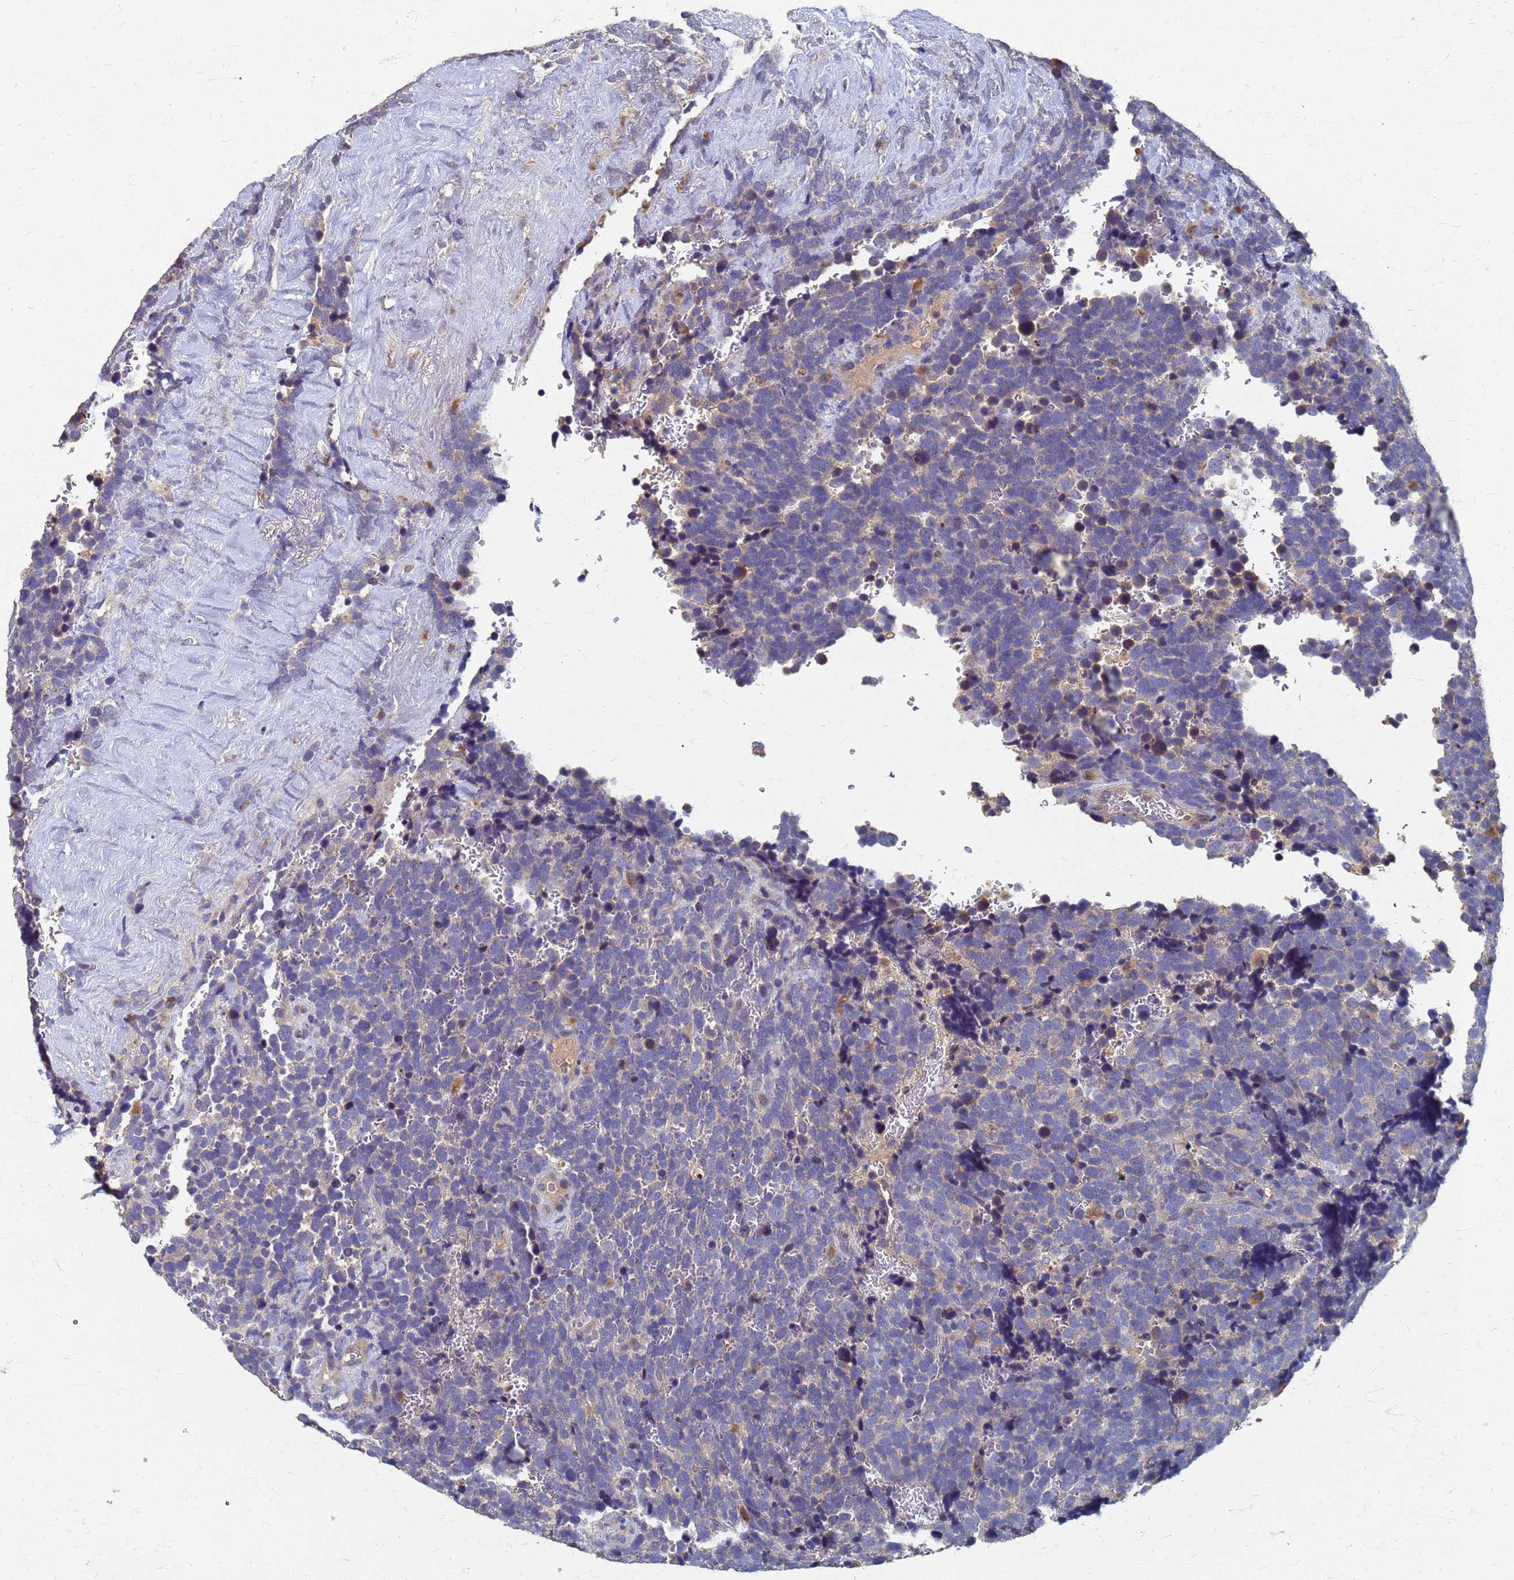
{"staining": {"intensity": "negative", "quantity": "none", "location": "none"}, "tissue": "urothelial cancer", "cell_type": "Tumor cells", "image_type": "cancer", "snomed": [{"axis": "morphology", "description": "Urothelial carcinoma, High grade"}, {"axis": "topography", "description": "Urinary bladder"}], "caption": "High power microscopy histopathology image of an immunohistochemistry photomicrograph of high-grade urothelial carcinoma, revealing no significant positivity in tumor cells. Brightfield microscopy of IHC stained with DAB (brown) and hematoxylin (blue), captured at high magnification.", "gene": "KRCC1", "patient": {"sex": "female", "age": 82}}